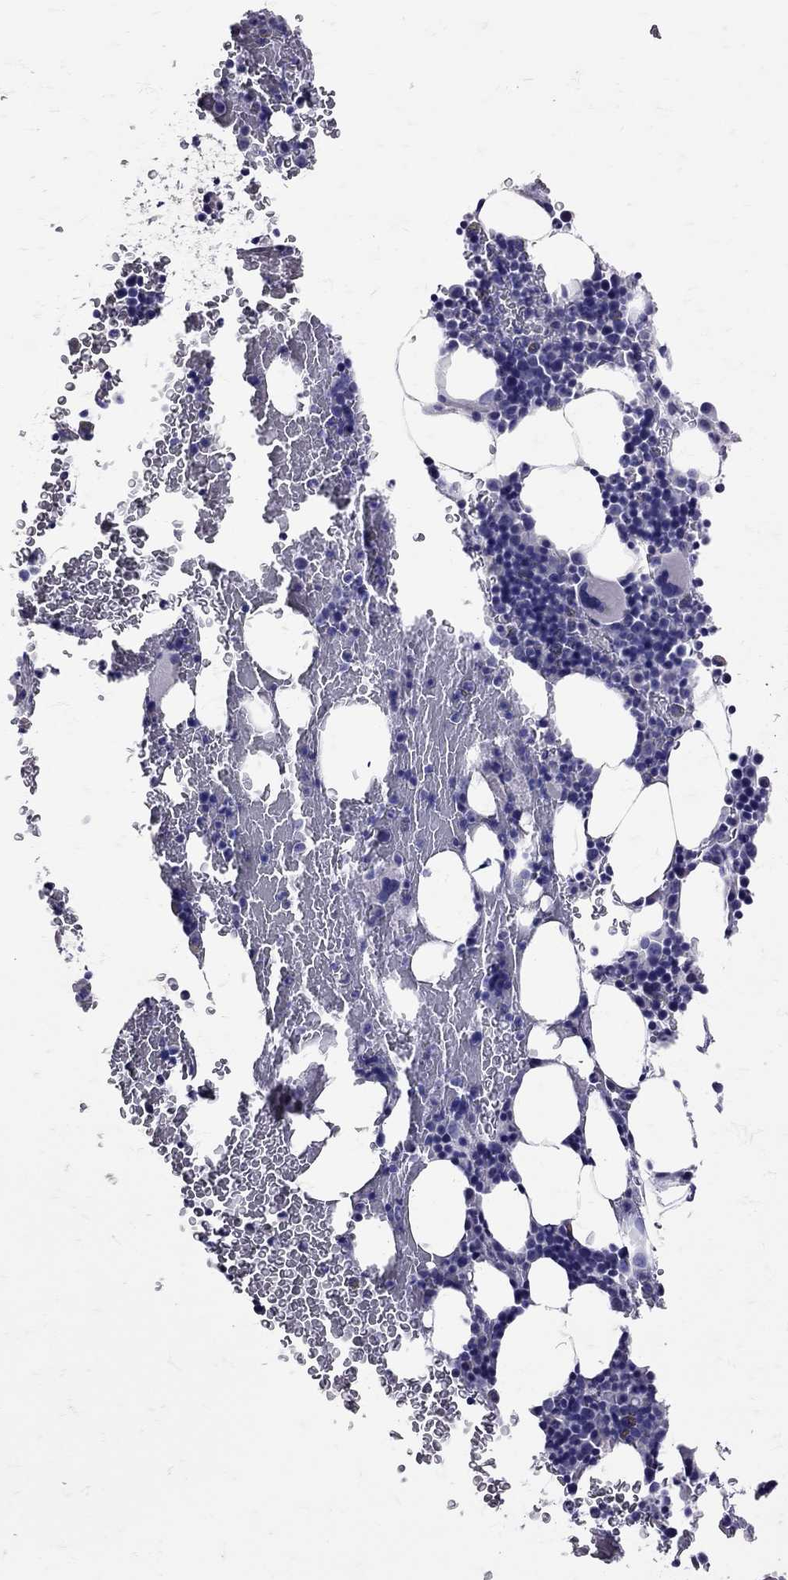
{"staining": {"intensity": "negative", "quantity": "none", "location": "none"}, "tissue": "bone marrow", "cell_type": "Hematopoietic cells", "image_type": "normal", "snomed": [{"axis": "morphology", "description": "Normal tissue, NOS"}, {"axis": "topography", "description": "Bone marrow"}], "caption": "This histopathology image is of benign bone marrow stained with immunohistochemistry to label a protein in brown with the nuclei are counter-stained blue. There is no expression in hematopoietic cells.", "gene": "SST", "patient": {"sex": "male", "age": 64}}